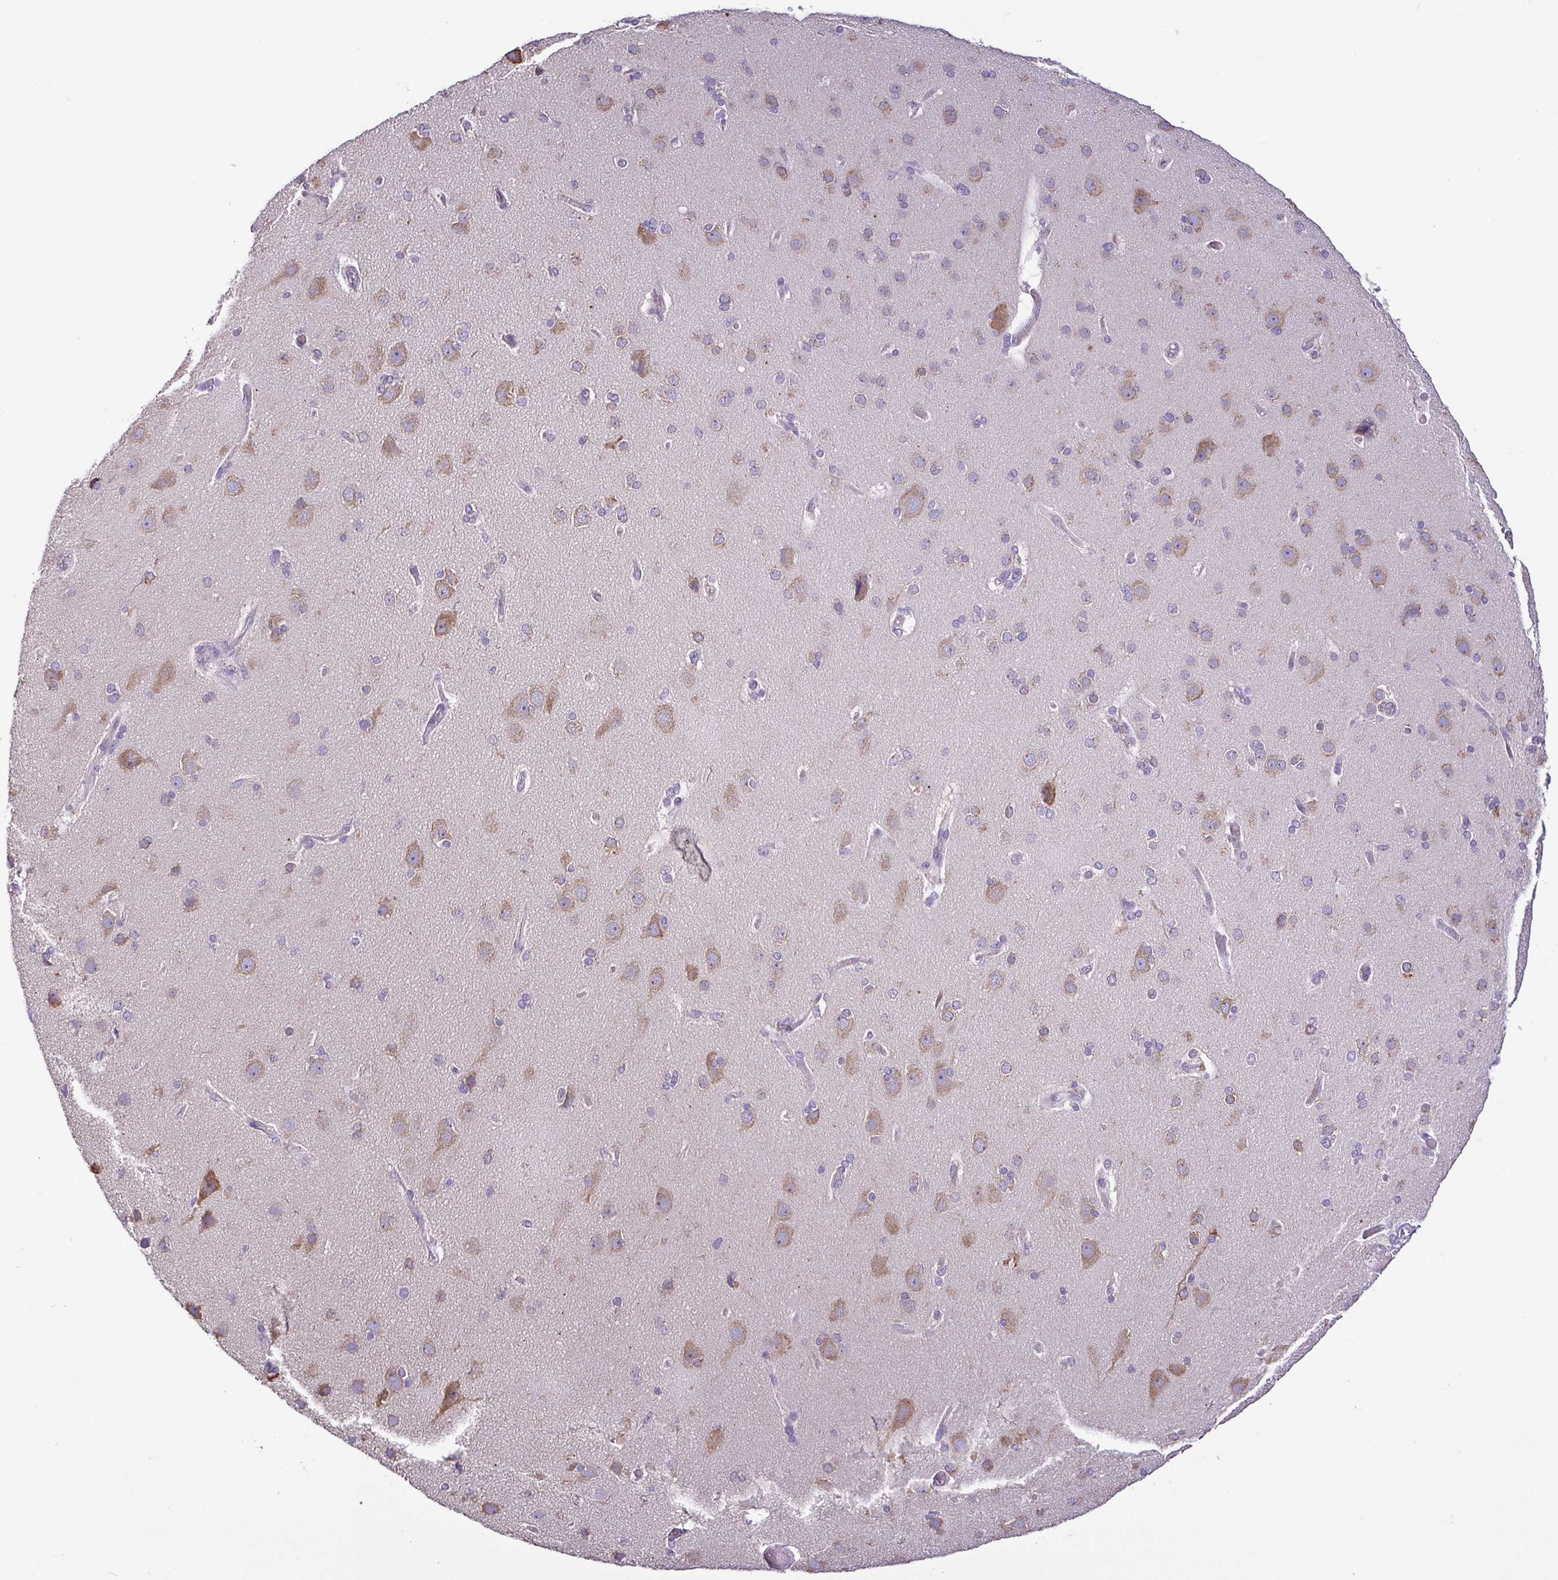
{"staining": {"intensity": "negative", "quantity": "none", "location": "none"}, "tissue": "cerebral cortex", "cell_type": "Endothelial cells", "image_type": "normal", "snomed": [{"axis": "morphology", "description": "Normal tissue, NOS"}, {"axis": "morphology", "description": "Glioma, malignant, High grade"}, {"axis": "topography", "description": "Cerebral cortex"}], "caption": "Immunohistochemical staining of benign cerebral cortex exhibits no significant positivity in endothelial cells. (DAB immunohistochemistry (IHC) visualized using brightfield microscopy, high magnification).", "gene": "MYL10", "patient": {"sex": "male", "age": 71}}